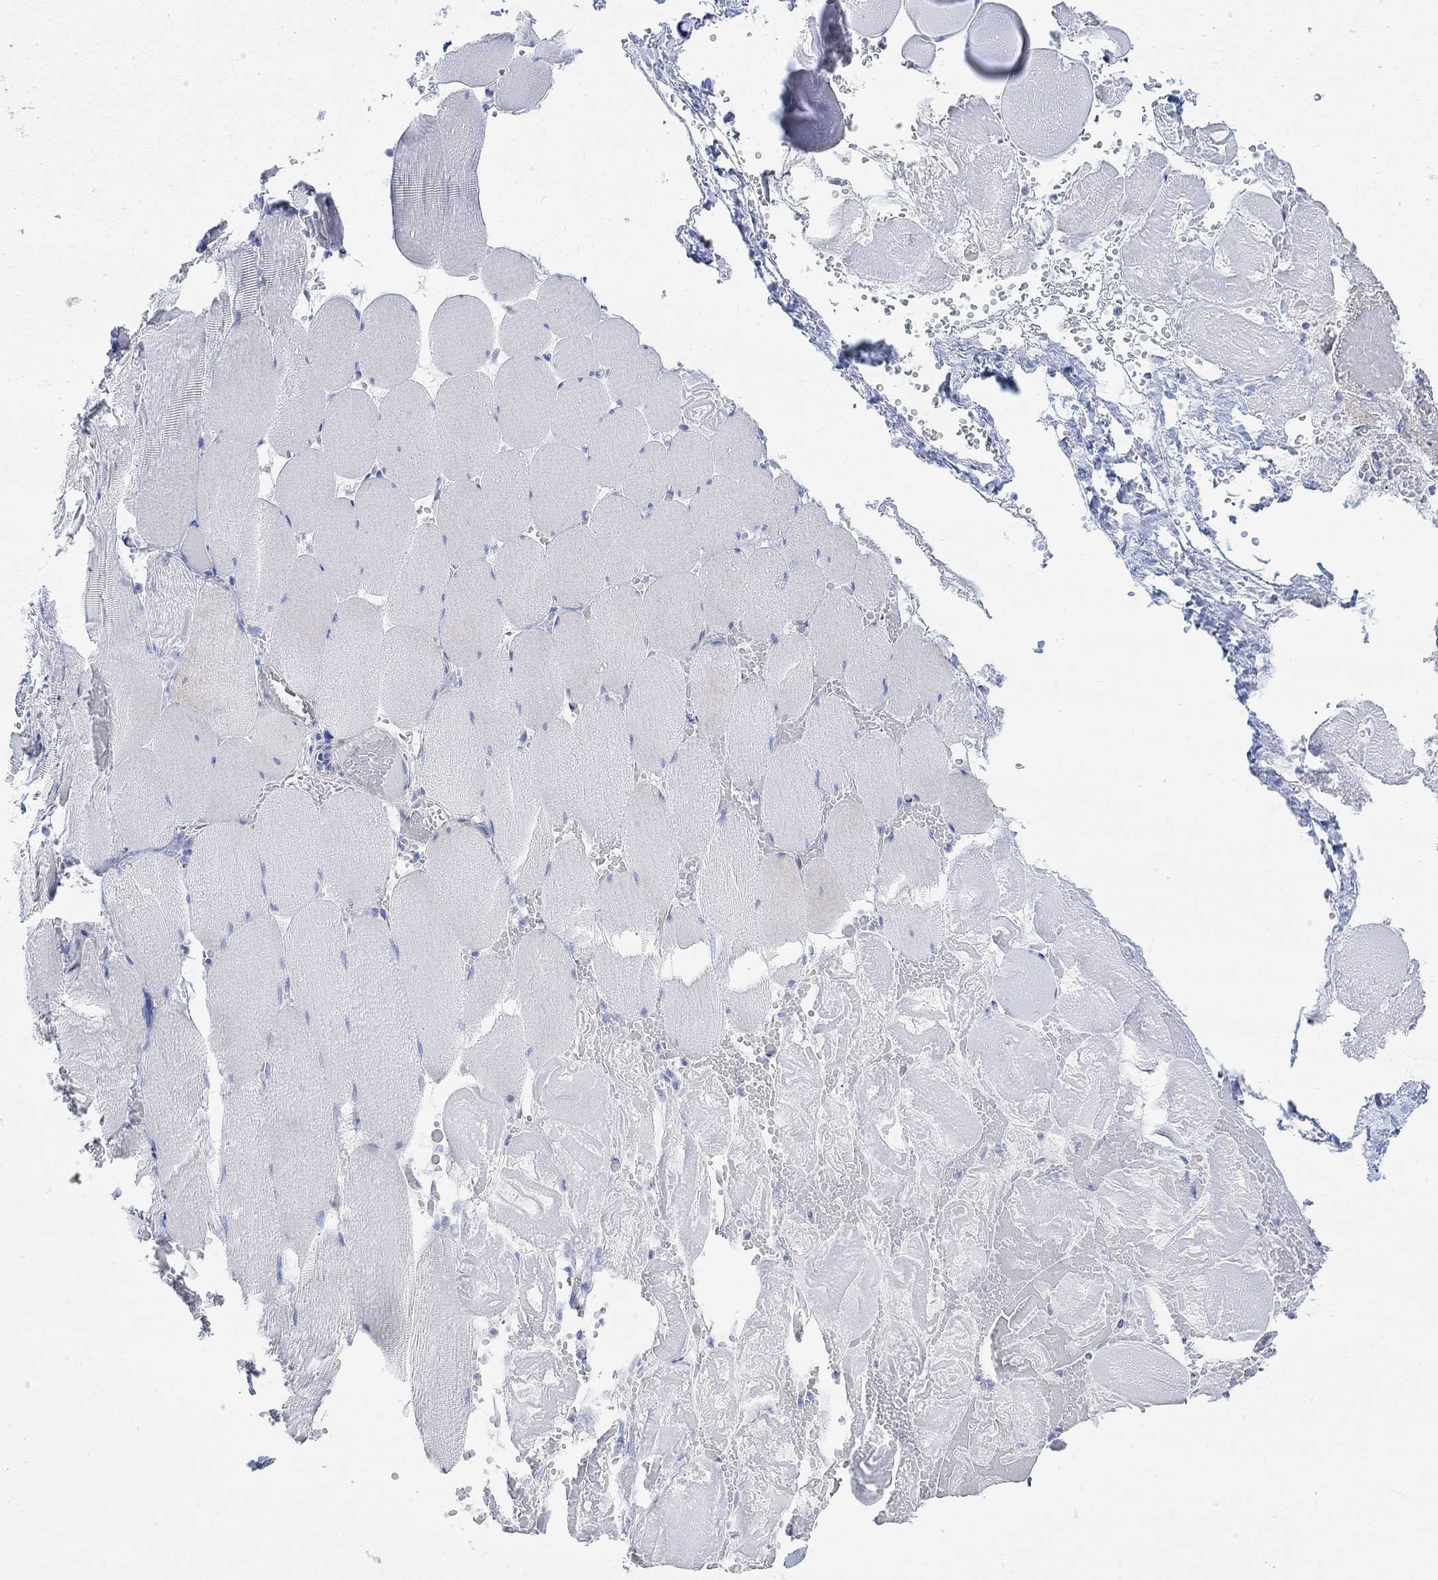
{"staining": {"intensity": "negative", "quantity": "none", "location": "none"}, "tissue": "skeletal muscle", "cell_type": "Myocytes", "image_type": "normal", "snomed": [{"axis": "morphology", "description": "Normal tissue, NOS"}, {"axis": "morphology", "description": "Malignant melanoma, Metastatic site"}, {"axis": "topography", "description": "Skeletal muscle"}], "caption": "Normal skeletal muscle was stained to show a protein in brown. There is no significant staining in myocytes. Nuclei are stained in blue.", "gene": "TLDC2", "patient": {"sex": "male", "age": 50}}